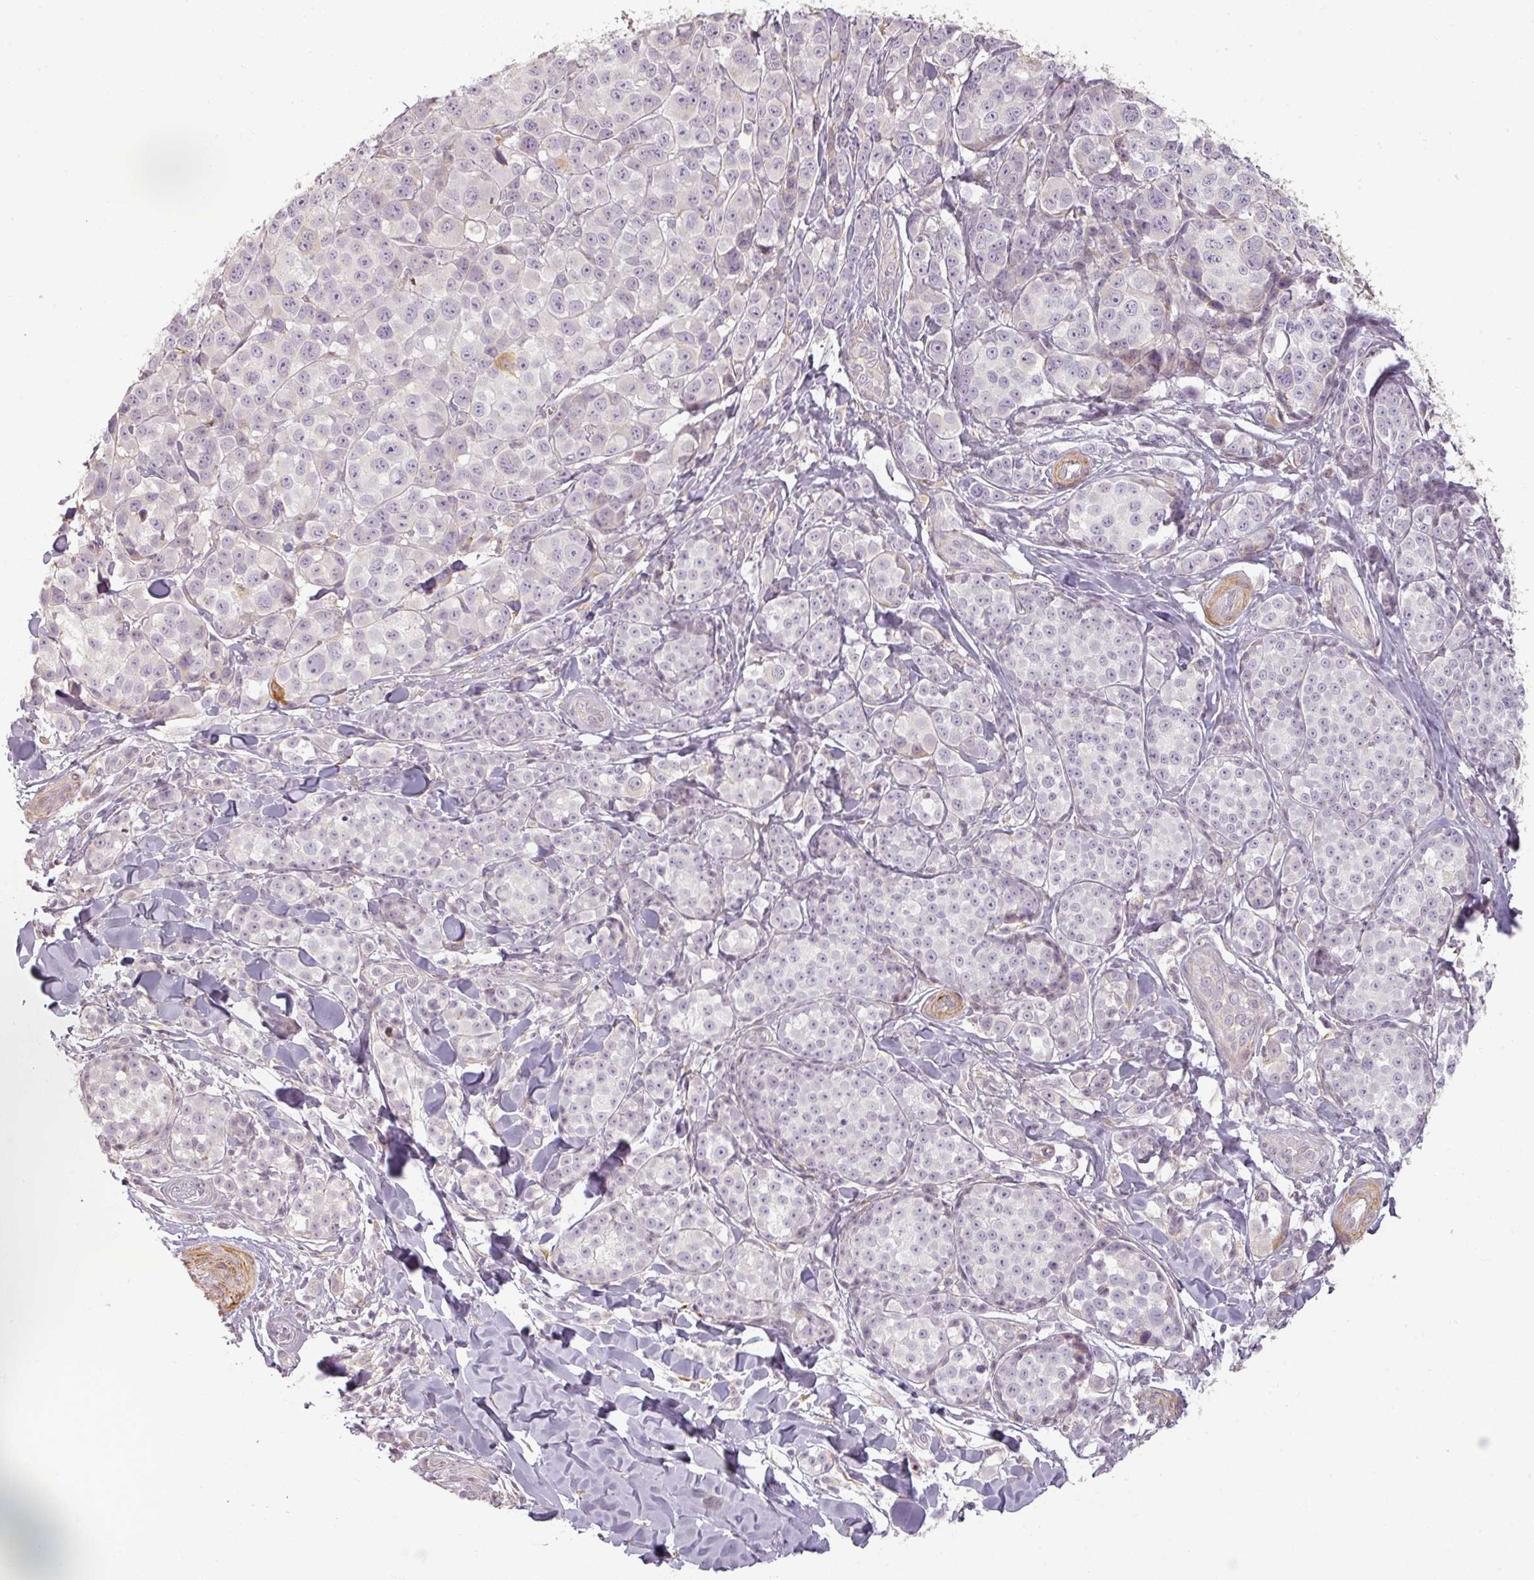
{"staining": {"intensity": "negative", "quantity": "none", "location": "none"}, "tissue": "melanoma", "cell_type": "Tumor cells", "image_type": "cancer", "snomed": [{"axis": "morphology", "description": "Malignant melanoma, NOS"}, {"axis": "topography", "description": "Skin"}], "caption": "This is an immunohistochemistry photomicrograph of malignant melanoma. There is no staining in tumor cells.", "gene": "CCDC144A", "patient": {"sex": "female", "age": 35}}